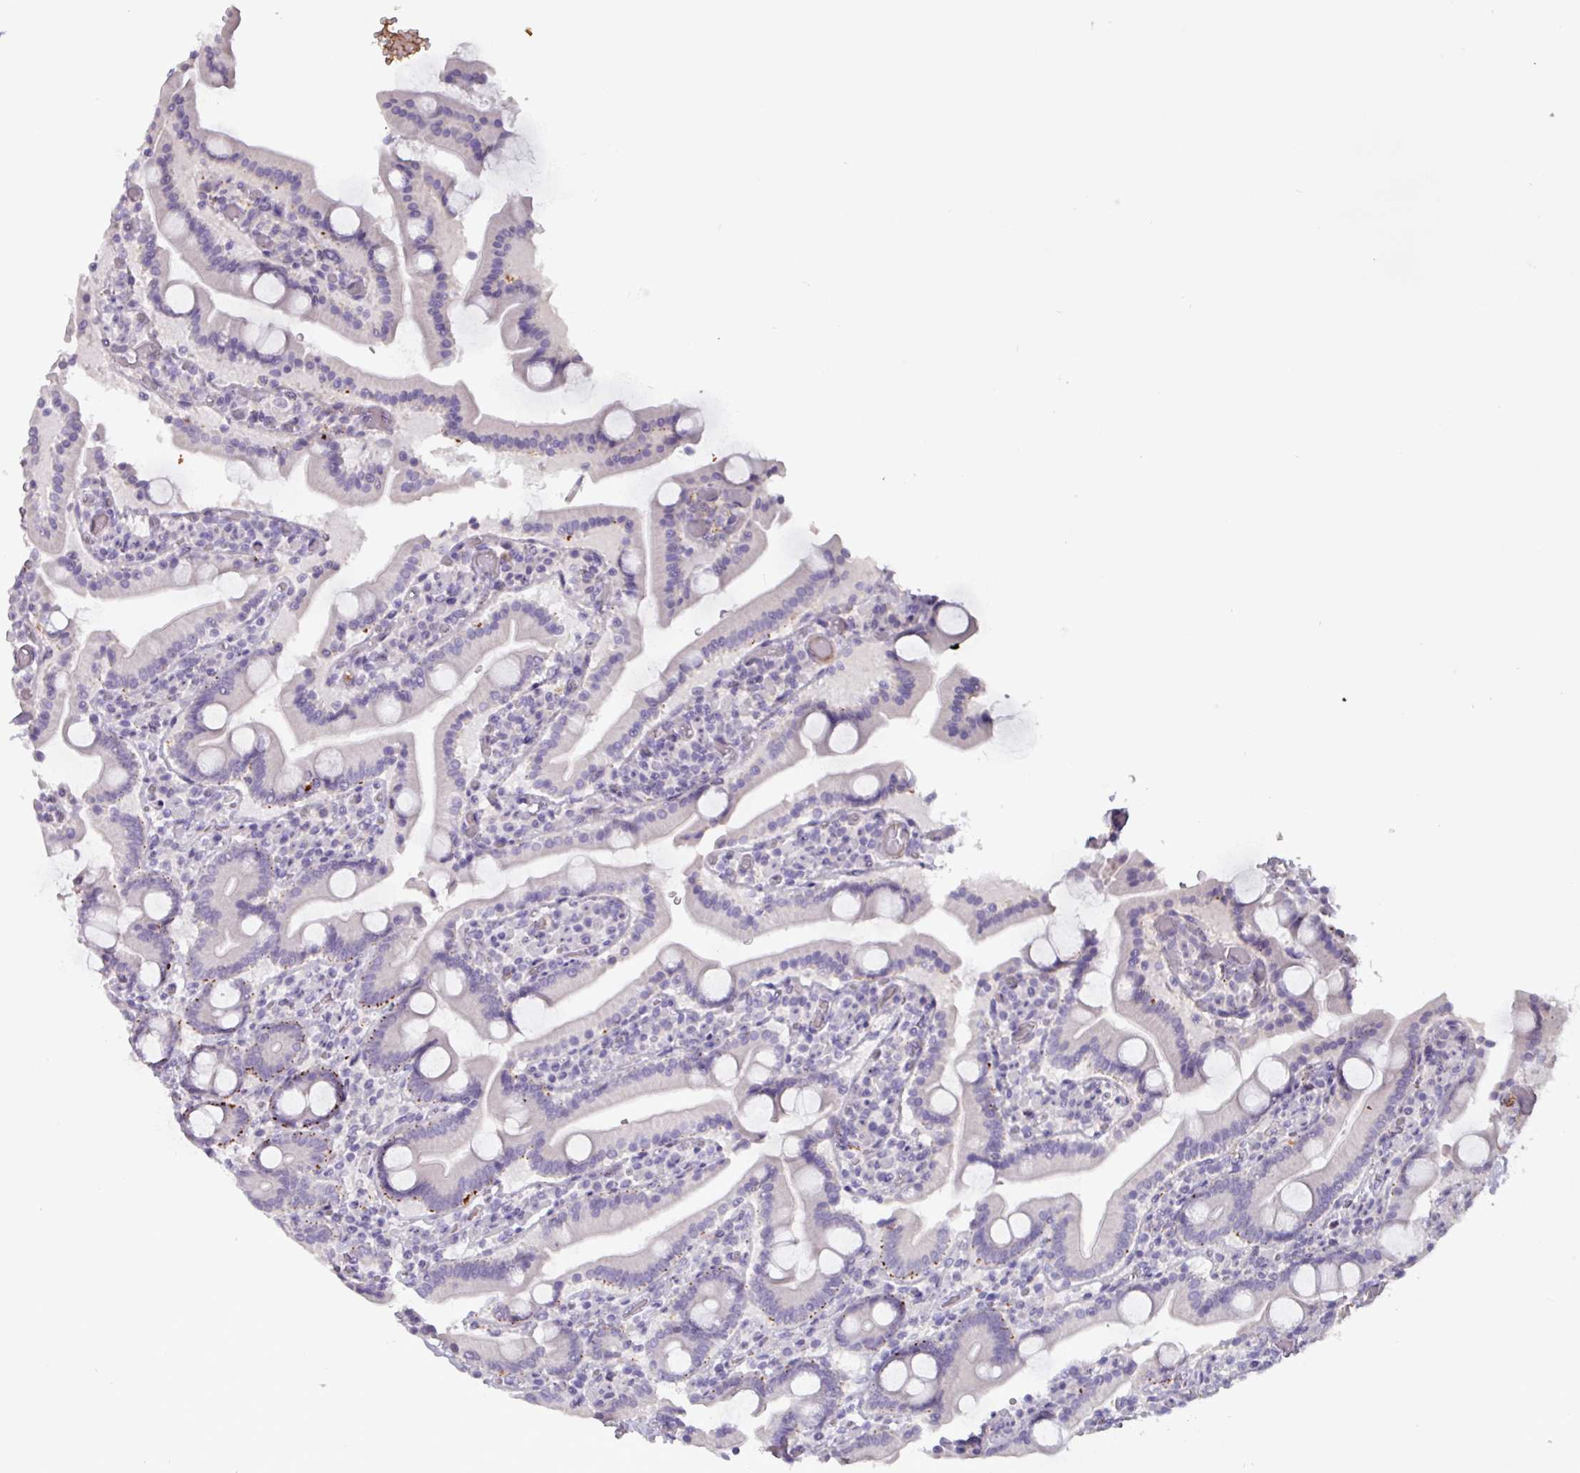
{"staining": {"intensity": "strong", "quantity": "<25%", "location": "cytoplasmic/membranous"}, "tissue": "duodenum", "cell_type": "Glandular cells", "image_type": "normal", "snomed": [{"axis": "morphology", "description": "Normal tissue, NOS"}, {"axis": "topography", "description": "Duodenum"}], "caption": "Immunohistochemistry (IHC) image of unremarkable duodenum: duodenum stained using immunohistochemistry (IHC) demonstrates medium levels of strong protein expression localized specifically in the cytoplasmic/membranous of glandular cells, appearing as a cytoplasmic/membranous brown color.", "gene": "PLIN2", "patient": {"sex": "male", "age": 55}}